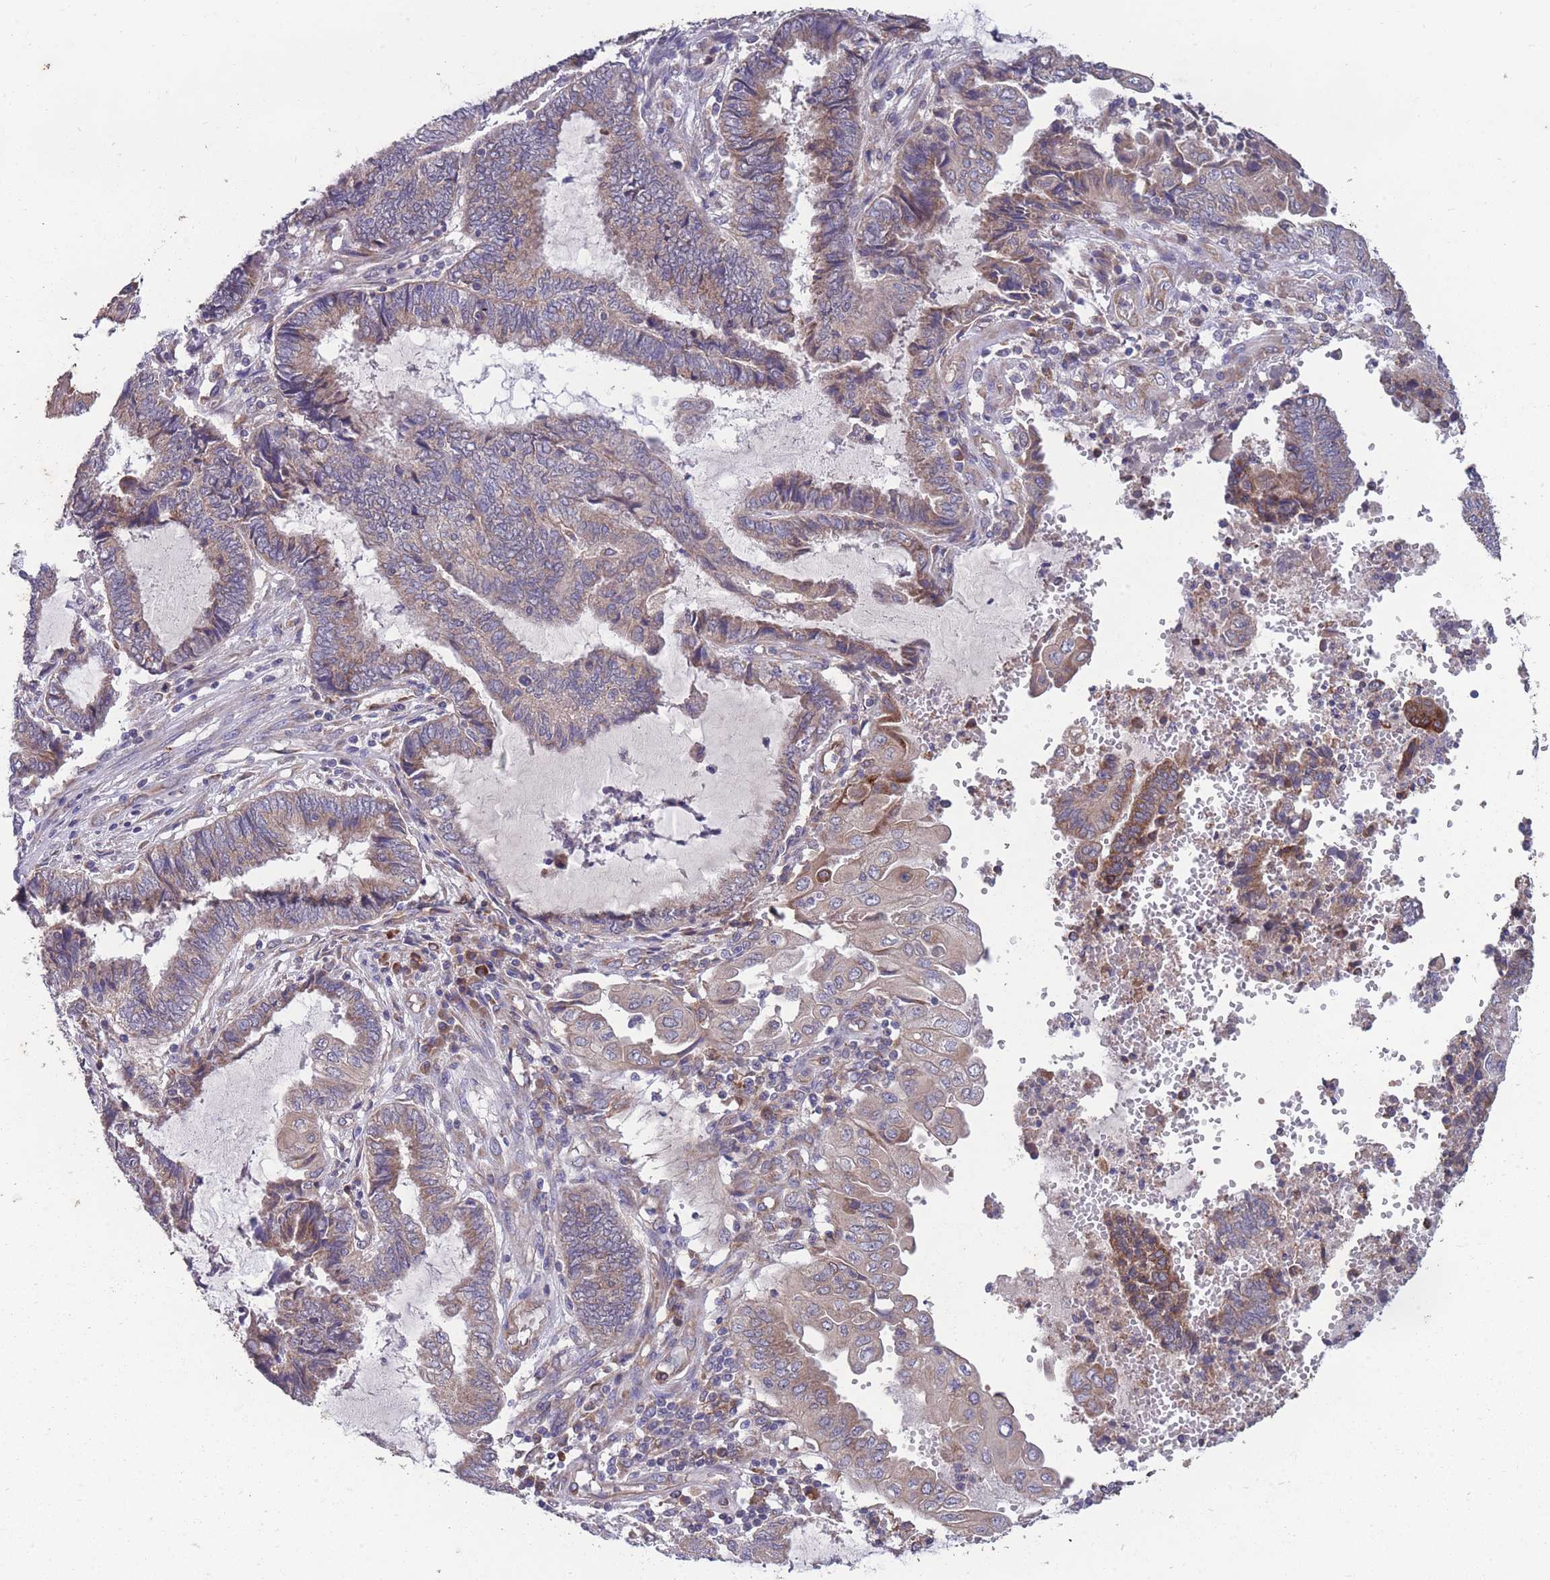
{"staining": {"intensity": "moderate", "quantity": ">75%", "location": "cytoplasmic/membranous"}, "tissue": "endometrial cancer", "cell_type": "Tumor cells", "image_type": "cancer", "snomed": [{"axis": "morphology", "description": "Adenocarcinoma, NOS"}, {"axis": "topography", "description": "Uterus"}, {"axis": "topography", "description": "Endometrium"}], "caption": "The photomicrograph reveals staining of endometrial cancer, revealing moderate cytoplasmic/membranous protein positivity (brown color) within tumor cells.", "gene": "STIM2", "patient": {"sex": "female", "age": 70}}